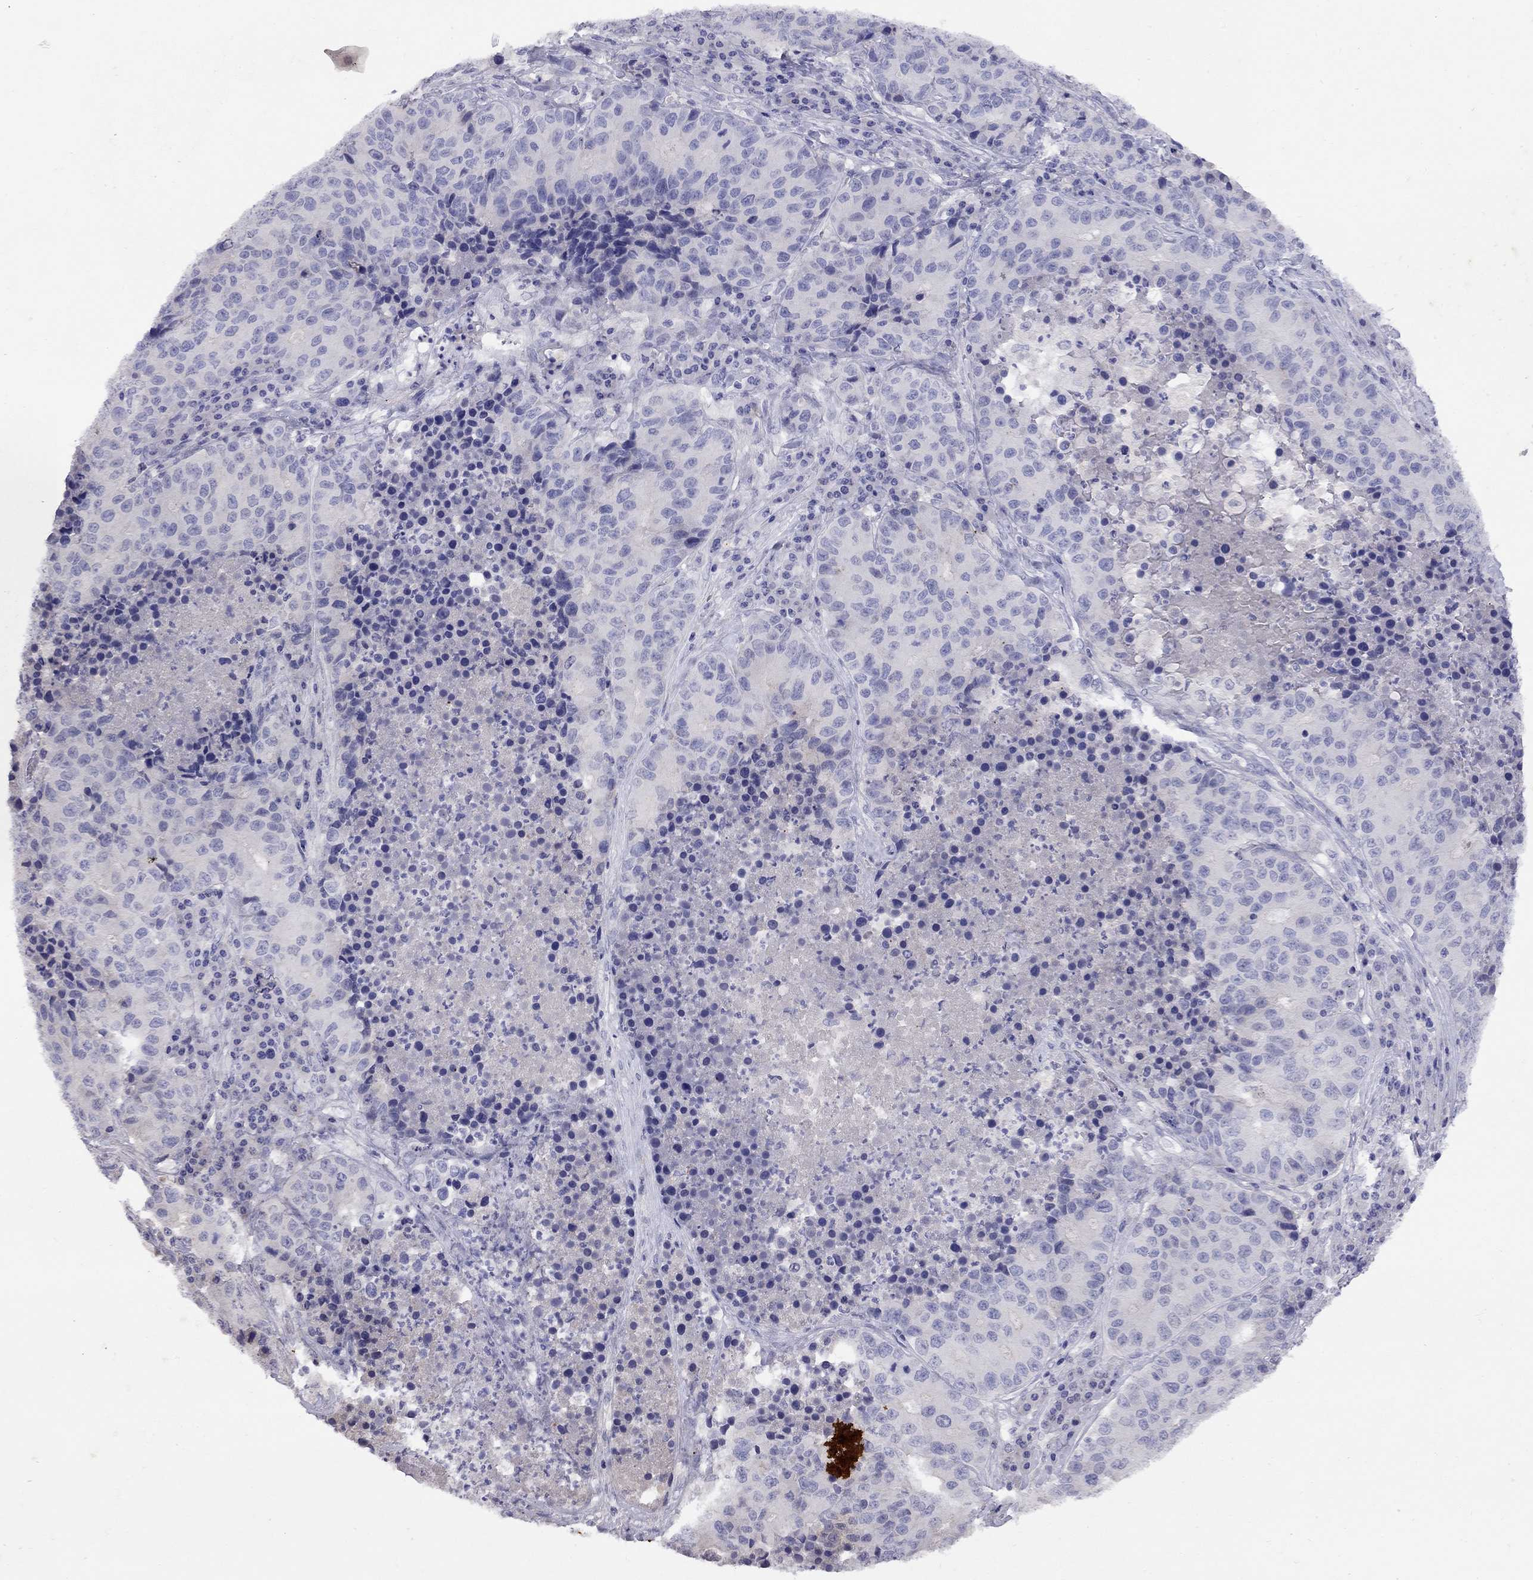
{"staining": {"intensity": "negative", "quantity": "none", "location": "none"}, "tissue": "stomach cancer", "cell_type": "Tumor cells", "image_type": "cancer", "snomed": [{"axis": "morphology", "description": "Adenocarcinoma, NOS"}, {"axis": "topography", "description": "Stomach"}], "caption": "Tumor cells show no significant protein expression in stomach adenocarcinoma.", "gene": "GNAT3", "patient": {"sex": "male", "age": 71}}